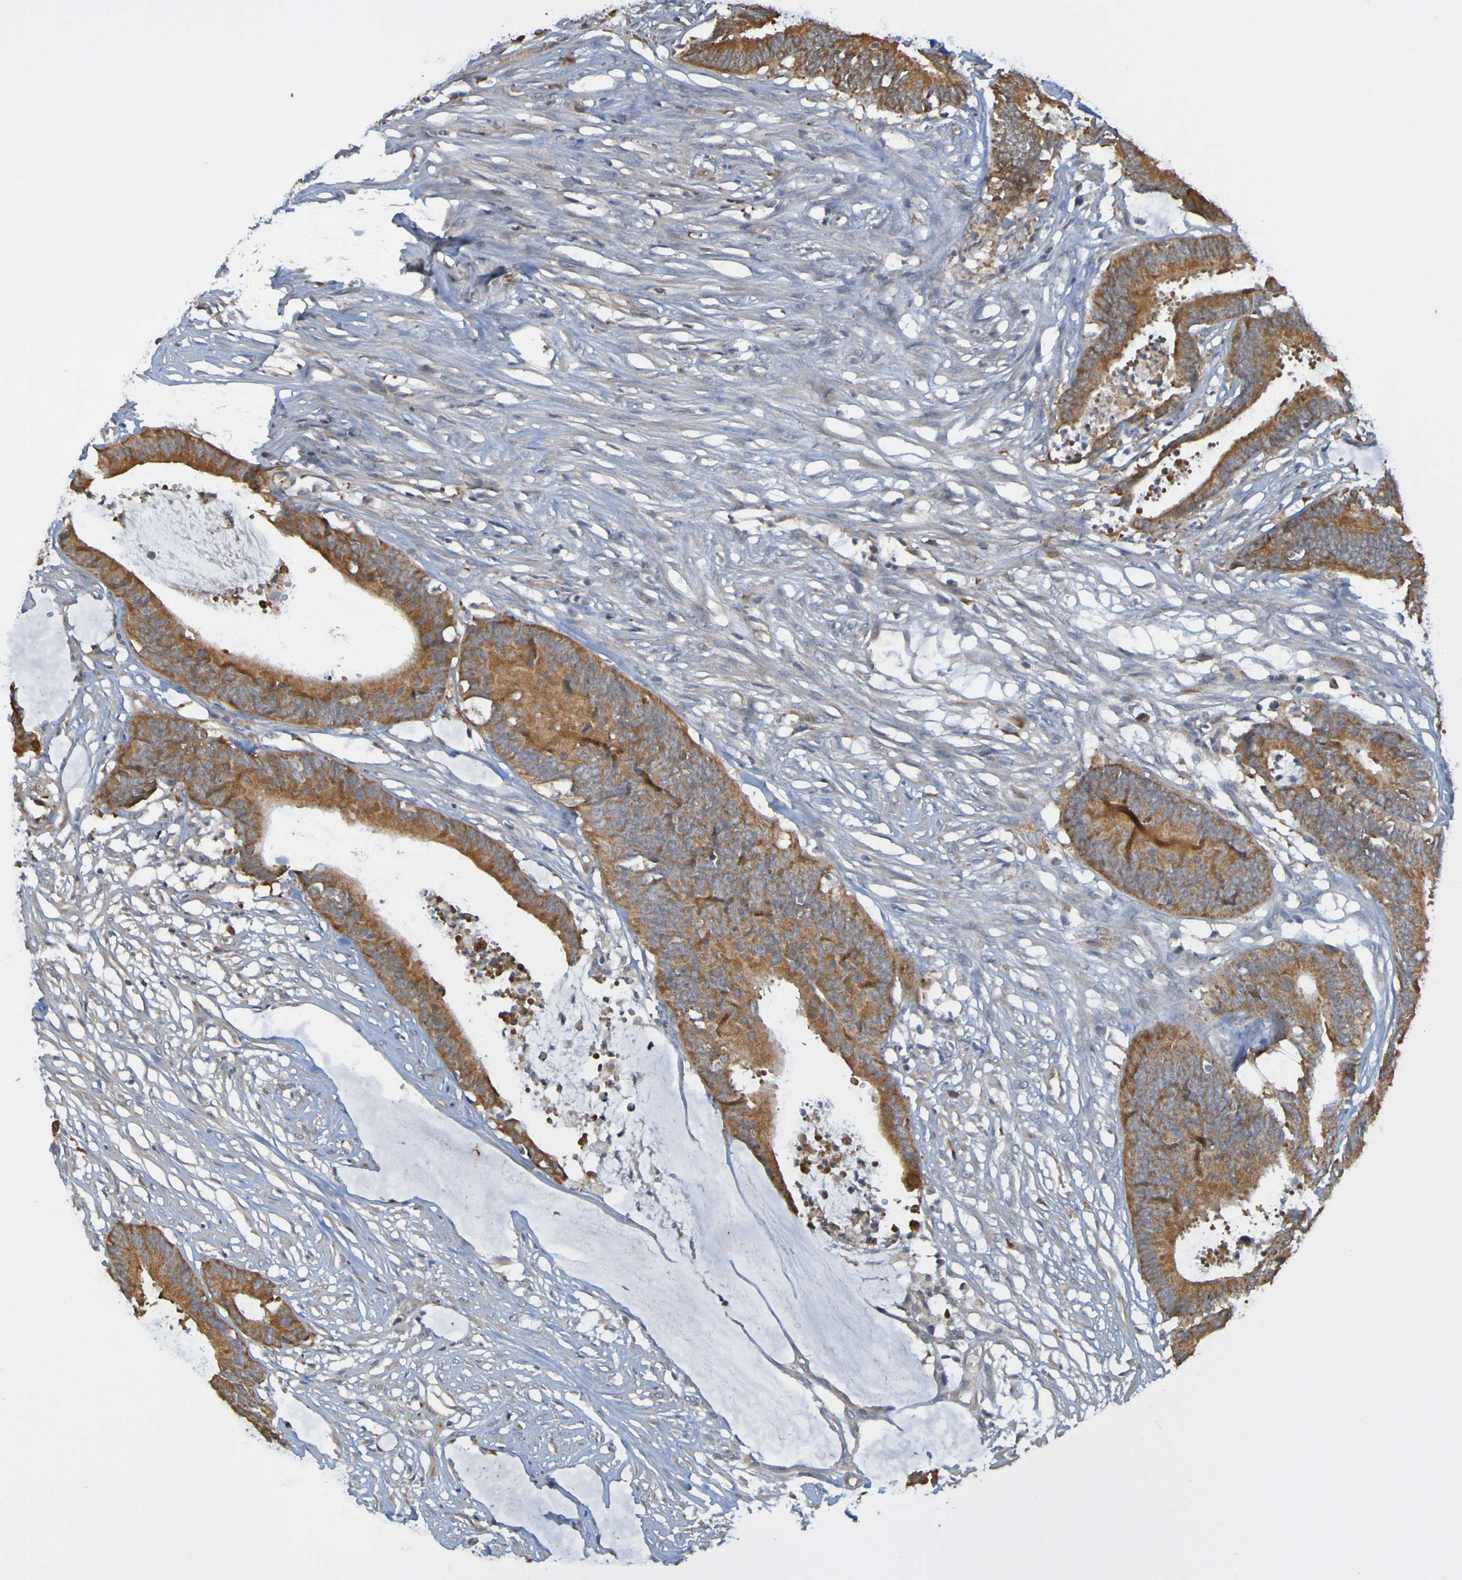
{"staining": {"intensity": "strong", "quantity": ">75%", "location": "cytoplasmic/membranous"}, "tissue": "colorectal cancer", "cell_type": "Tumor cells", "image_type": "cancer", "snomed": [{"axis": "morphology", "description": "Adenocarcinoma, NOS"}, {"axis": "topography", "description": "Rectum"}], "caption": "Human adenocarcinoma (colorectal) stained with a brown dye demonstrates strong cytoplasmic/membranous positive staining in approximately >75% of tumor cells.", "gene": "NAV2", "patient": {"sex": "female", "age": 66}}